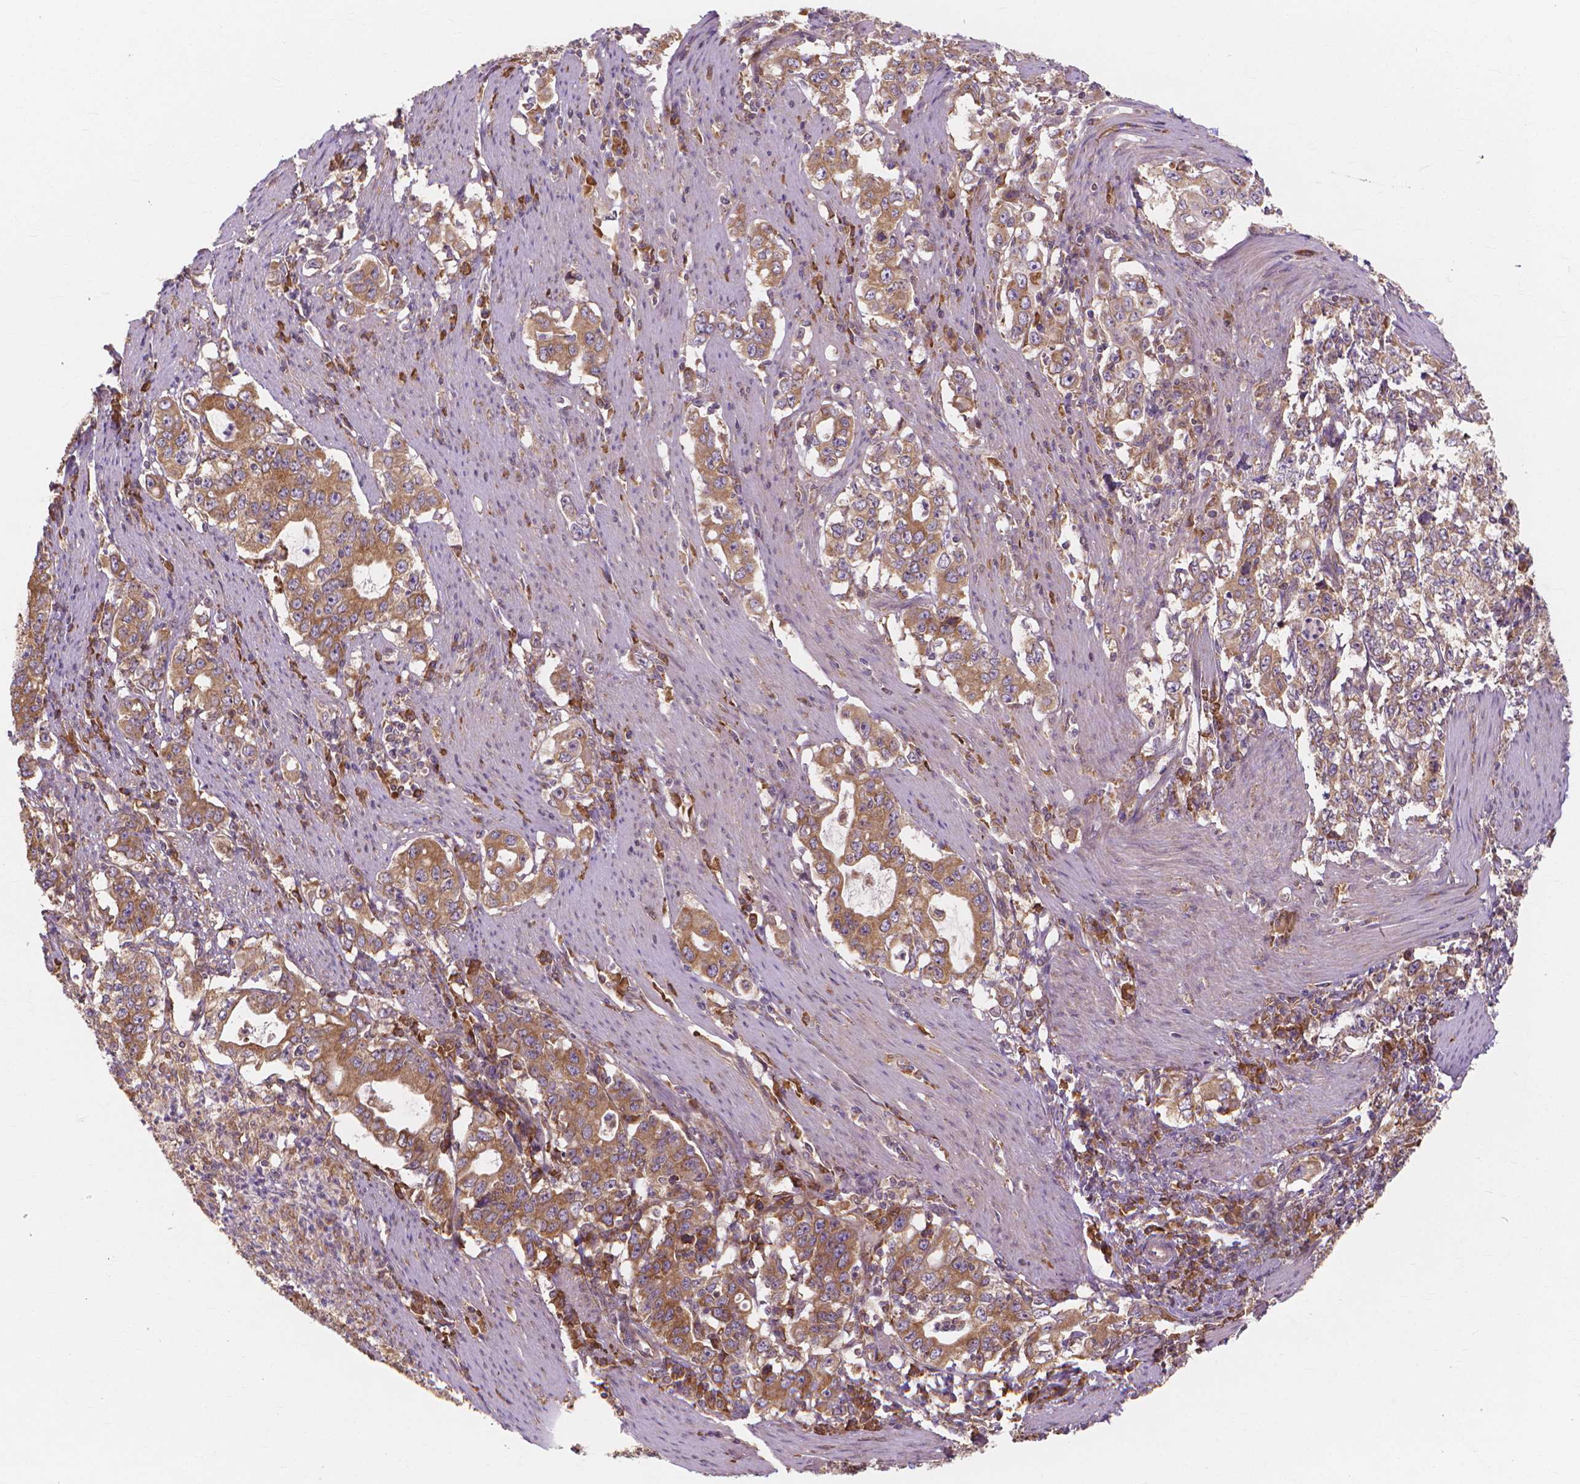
{"staining": {"intensity": "moderate", "quantity": ">75%", "location": "cytoplasmic/membranous"}, "tissue": "stomach cancer", "cell_type": "Tumor cells", "image_type": "cancer", "snomed": [{"axis": "morphology", "description": "Adenocarcinoma, NOS"}, {"axis": "topography", "description": "Stomach, lower"}], "caption": "This is a photomicrograph of IHC staining of stomach adenocarcinoma, which shows moderate positivity in the cytoplasmic/membranous of tumor cells.", "gene": "TAB2", "patient": {"sex": "female", "age": 72}}